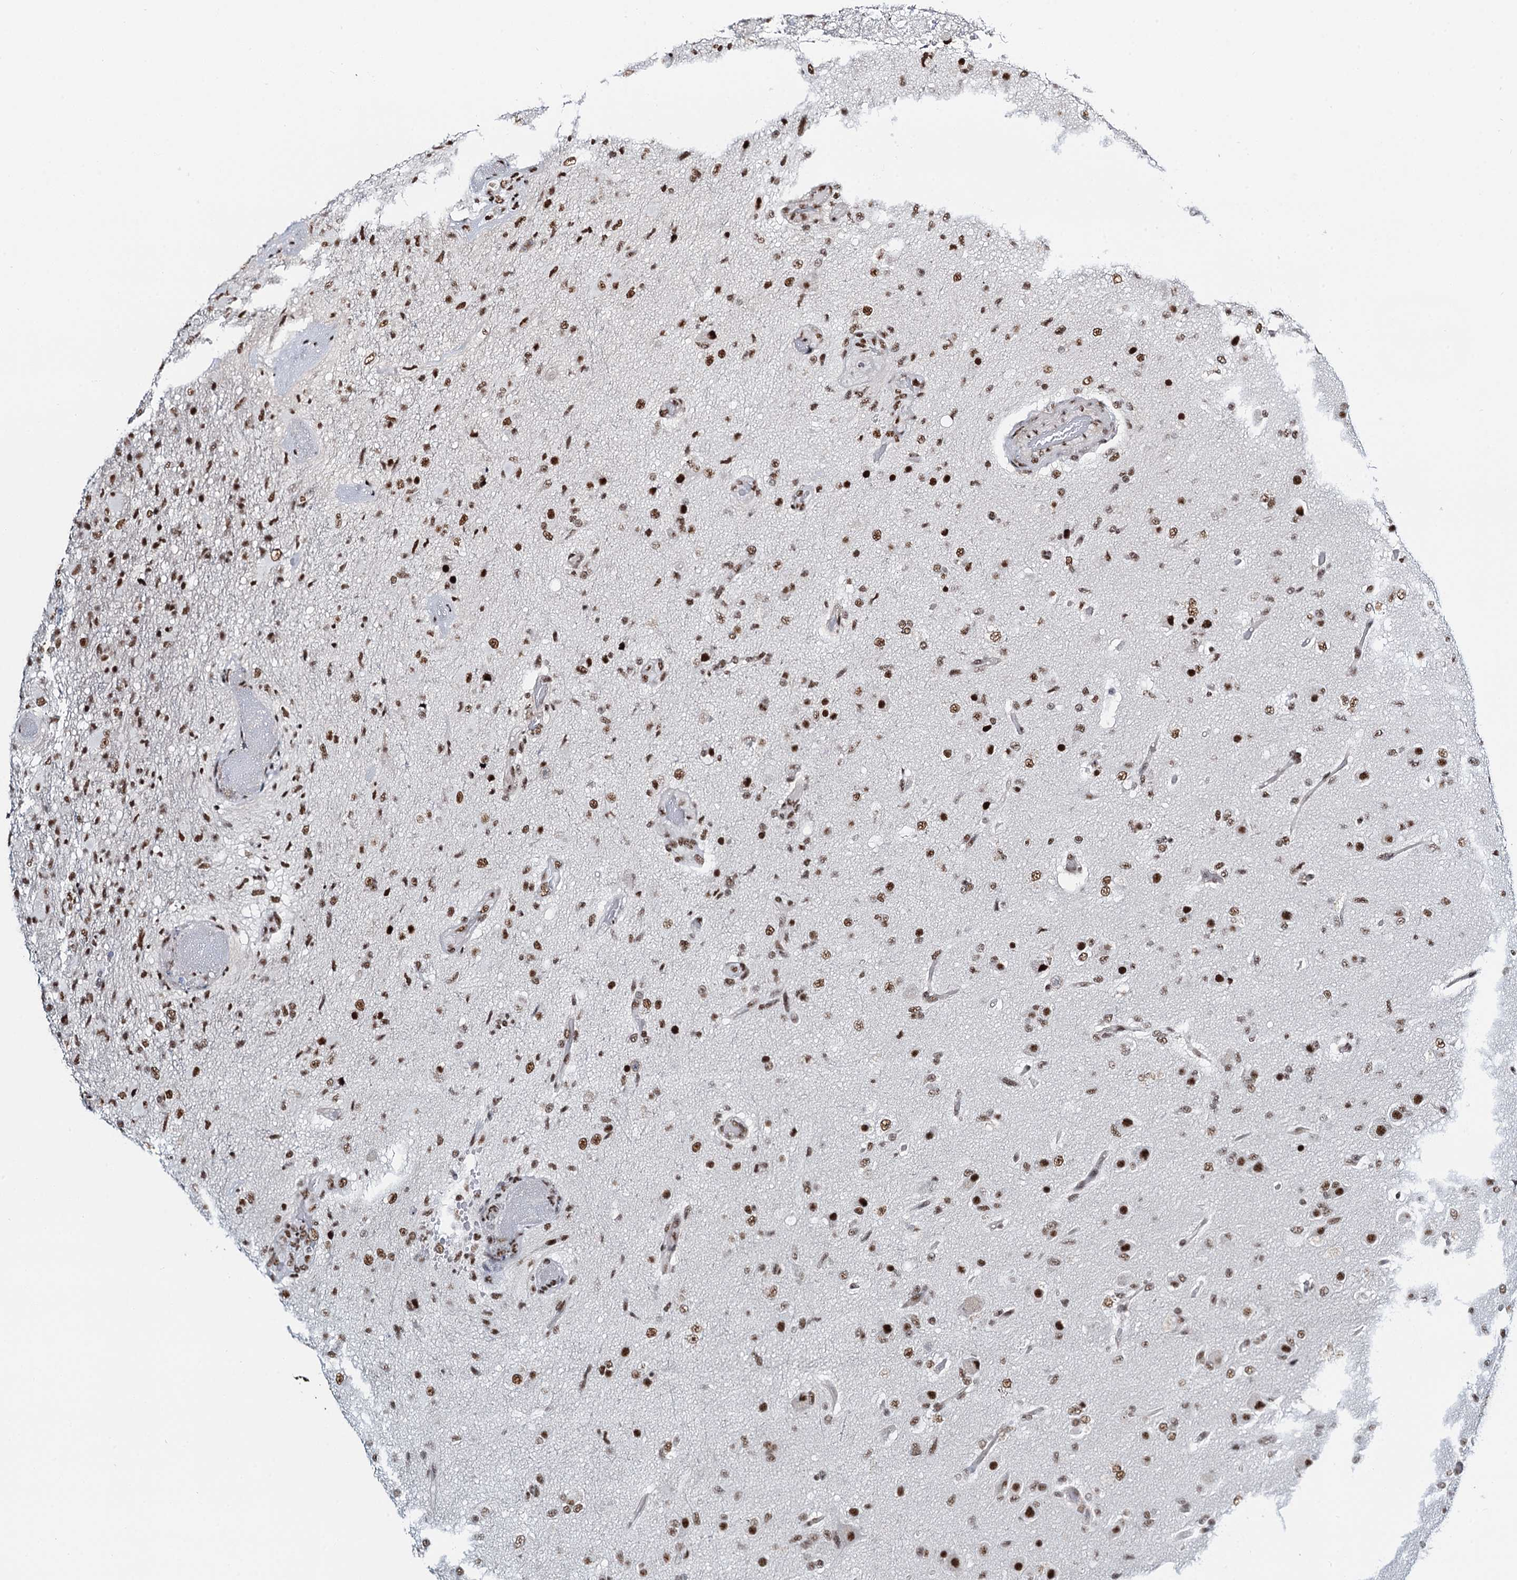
{"staining": {"intensity": "moderate", "quantity": ">75%", "location": "nuclear"}, "tissue": "glioma", "cell_type": "Tumor cells", "image_type": "cancer", "snomed": [{"axis": "morphology", "description": "Glioma, malignant, High grade"}, {"axis": "topography", "description": "Brain"}], "caption": "Moderate nuclear positivity is appreciated in about >75% of tumor cells in glioma.", "gene": "ZNF609", "patient": {"sex": "female", "age": 74}}